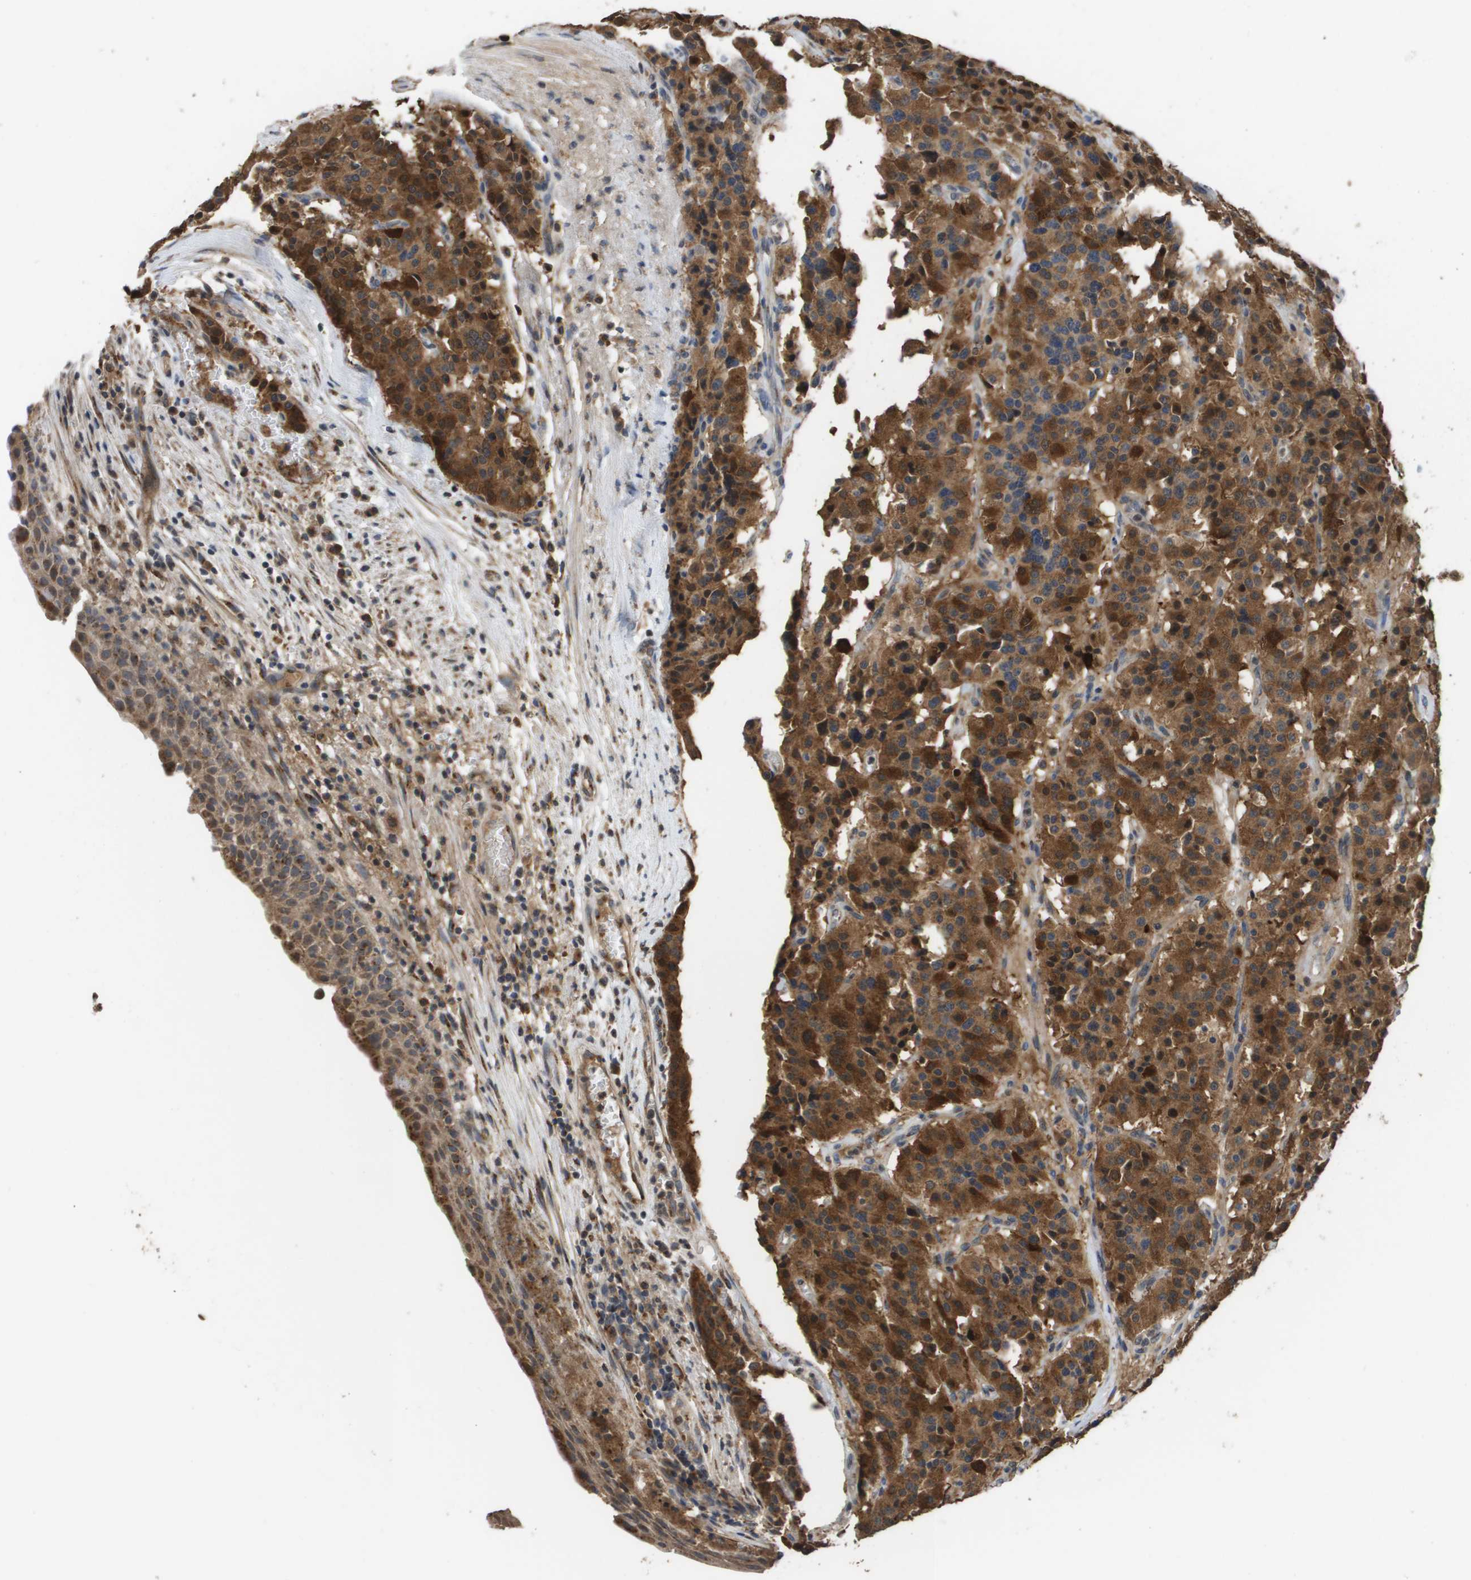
{"staining": {"intensity": "strong", "quantity": ">75%", "location": "cytoplasmic/membranous"}, "tissue": "carcinoid", "cell_type": "Tumor cells", "image_type": "cancer", "snomed": [{"axis": "morphology", "description": "Carcinoid, malignant, NOS"}, {"axis": "topography", "description": "Lung"}], "caption": "Immunohistochemical staining of human carcinoid (malignant) demonstrates high levels of strong cytoplasmic/membranous expression in about >75% of tumor cells.", "gene": "PCK1", "patient": {"sex": "male", "age": 30}}